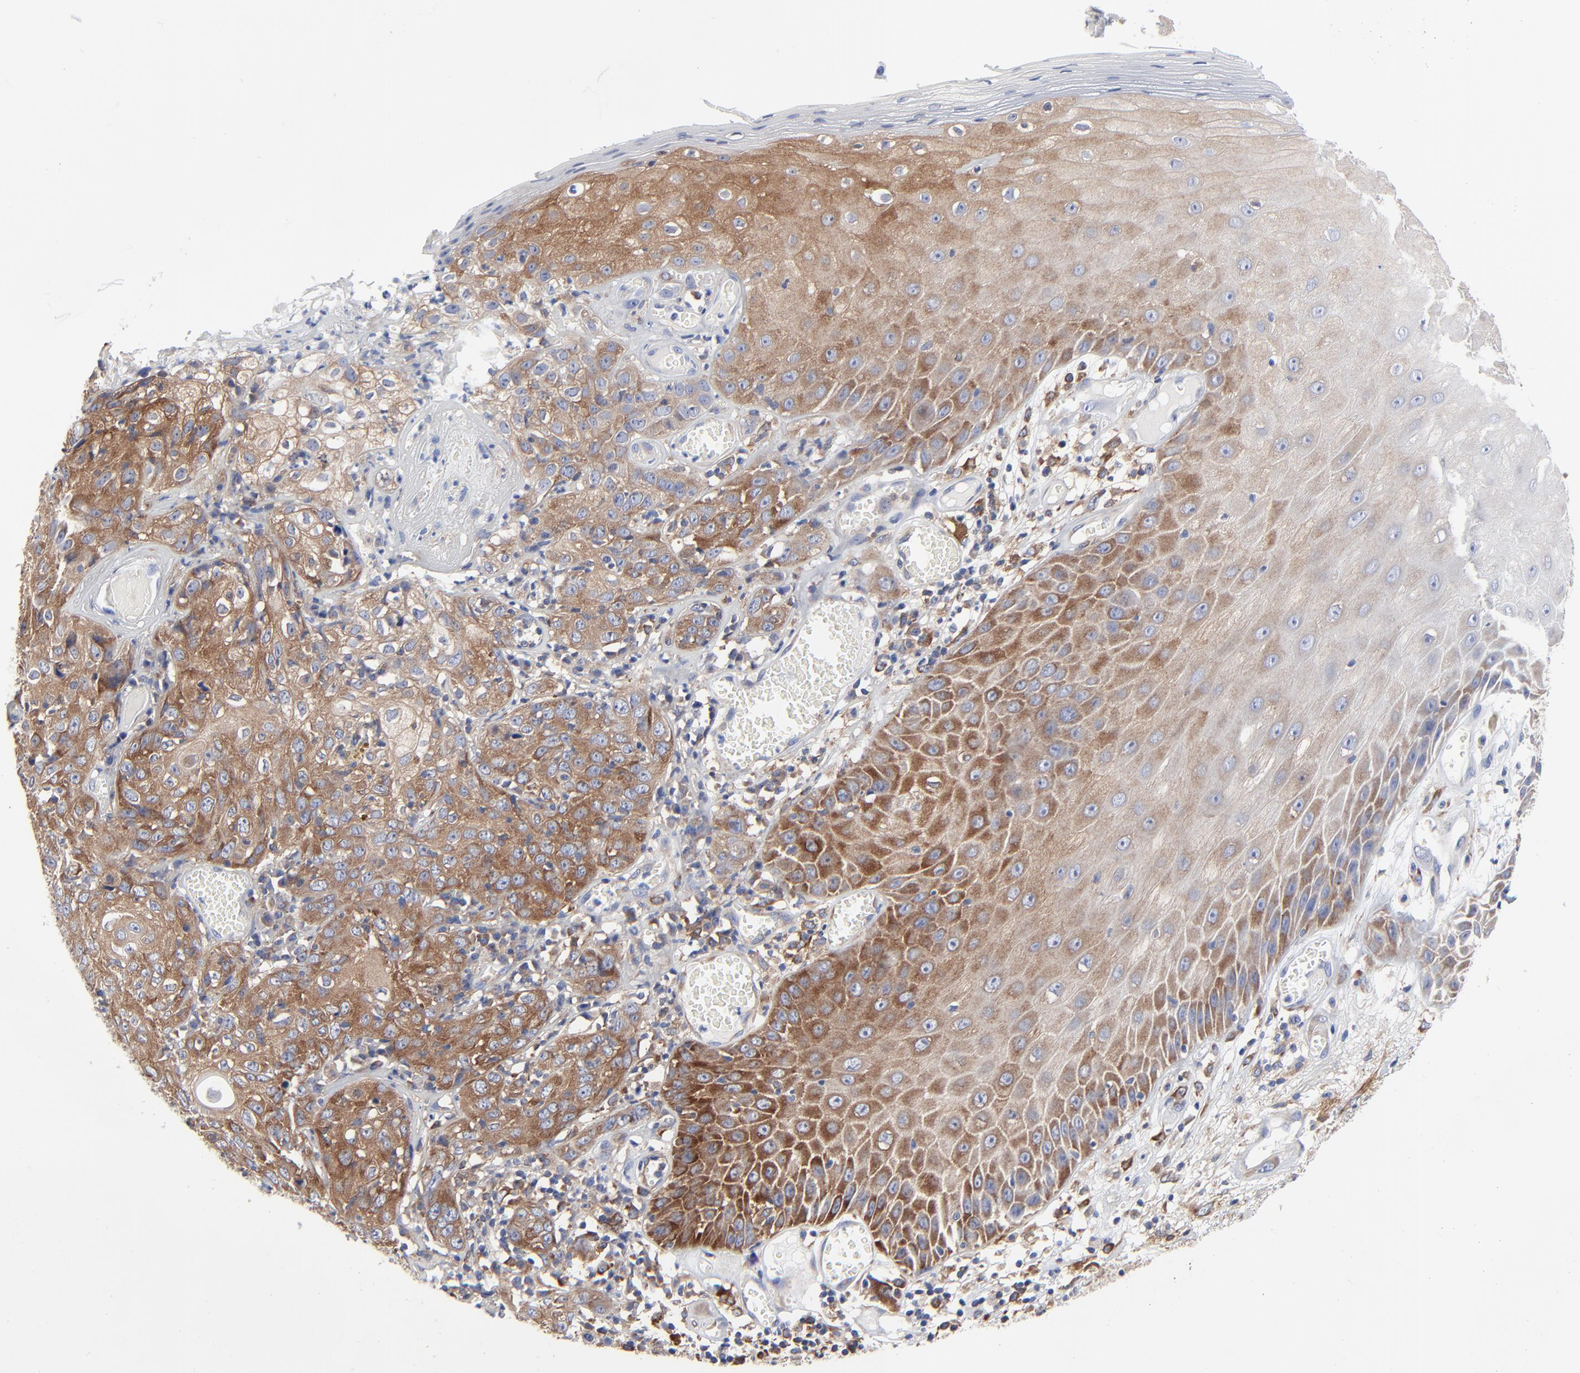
{"staining": {"intensity": "moderate", "quantity": "25%-75%", "location": "cytoplasmic/membranous"}, "tissue": "skin cancer", "cell_type": "Tumor cells", "image_type": "cancer", "snomed": [{"axis": "morphology", "description": "Squamous cell carcinoma, NOS"}, {"axis": "topography", "description": "Skin"}], "caption": "This is an image of immunohistochemistry (IHC) staining of squamous cell carcinoma (skin), which shows moderate expression in the cytoplasmic/membranous of tumor cells.", "gene": "STAT2", "patient": {"sex": "male", "age": 65}}